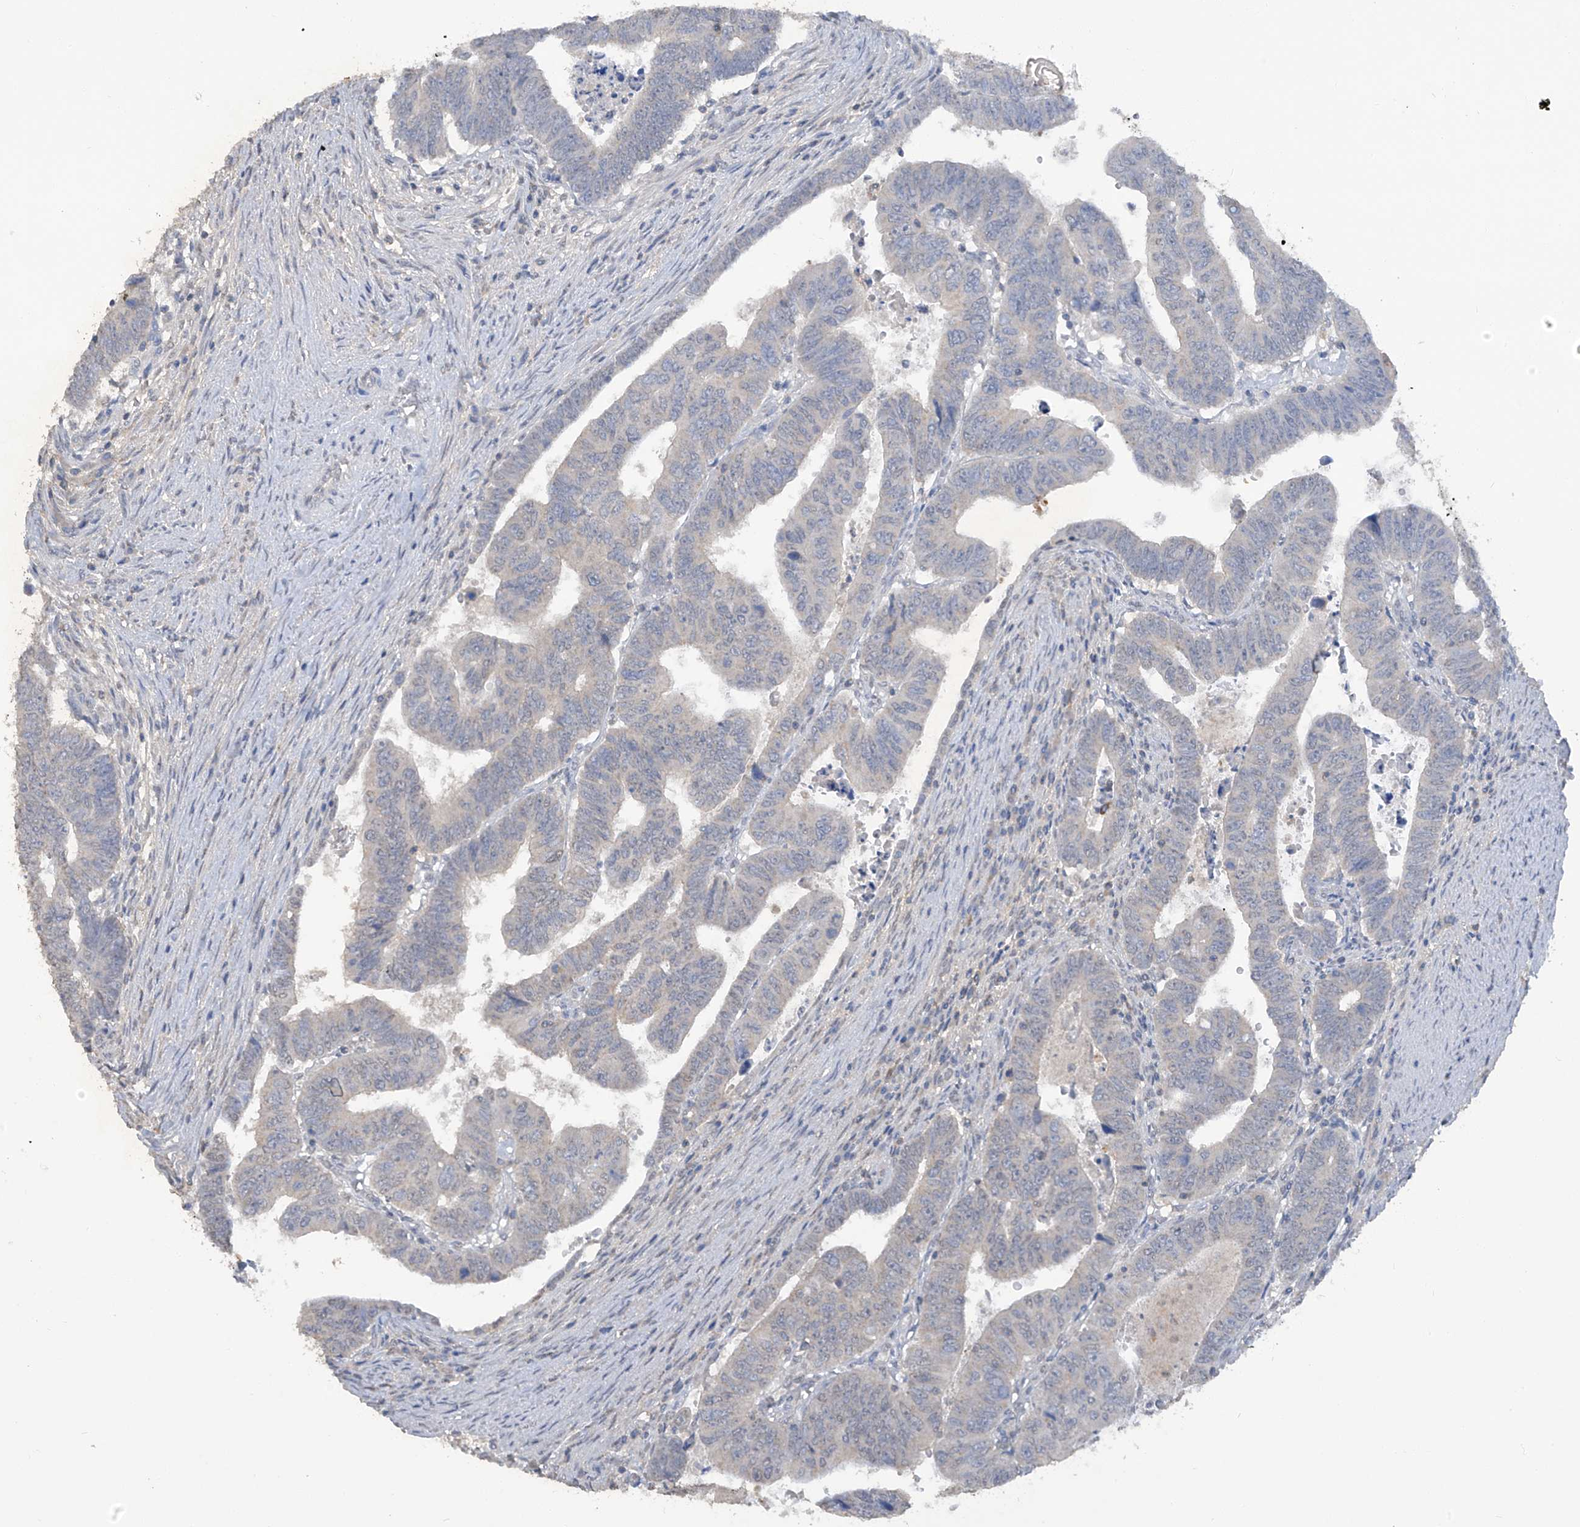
{"staining": {"intensity": "negative", "quantity": "none", "location": "none"}, "tissue": "colorectal cancer", "cell_type": "Tumor cells", "image_type": "cancer", "snomed": [{"axis": "morphology", "description": "Normal tissue, NOS"}, {"axis": "morphology", "description": "Adenocarcinoma, NOS"}, {"axis": "topography", "description": "Rectum"}], "caption": "Immunohistochemistry (IHC) of colorectal cancer (adenocarcinoma) demonstrates no expression in tumor cells.", "gene": "HAS3", "patient": {"sex": "female", "age": 65}}